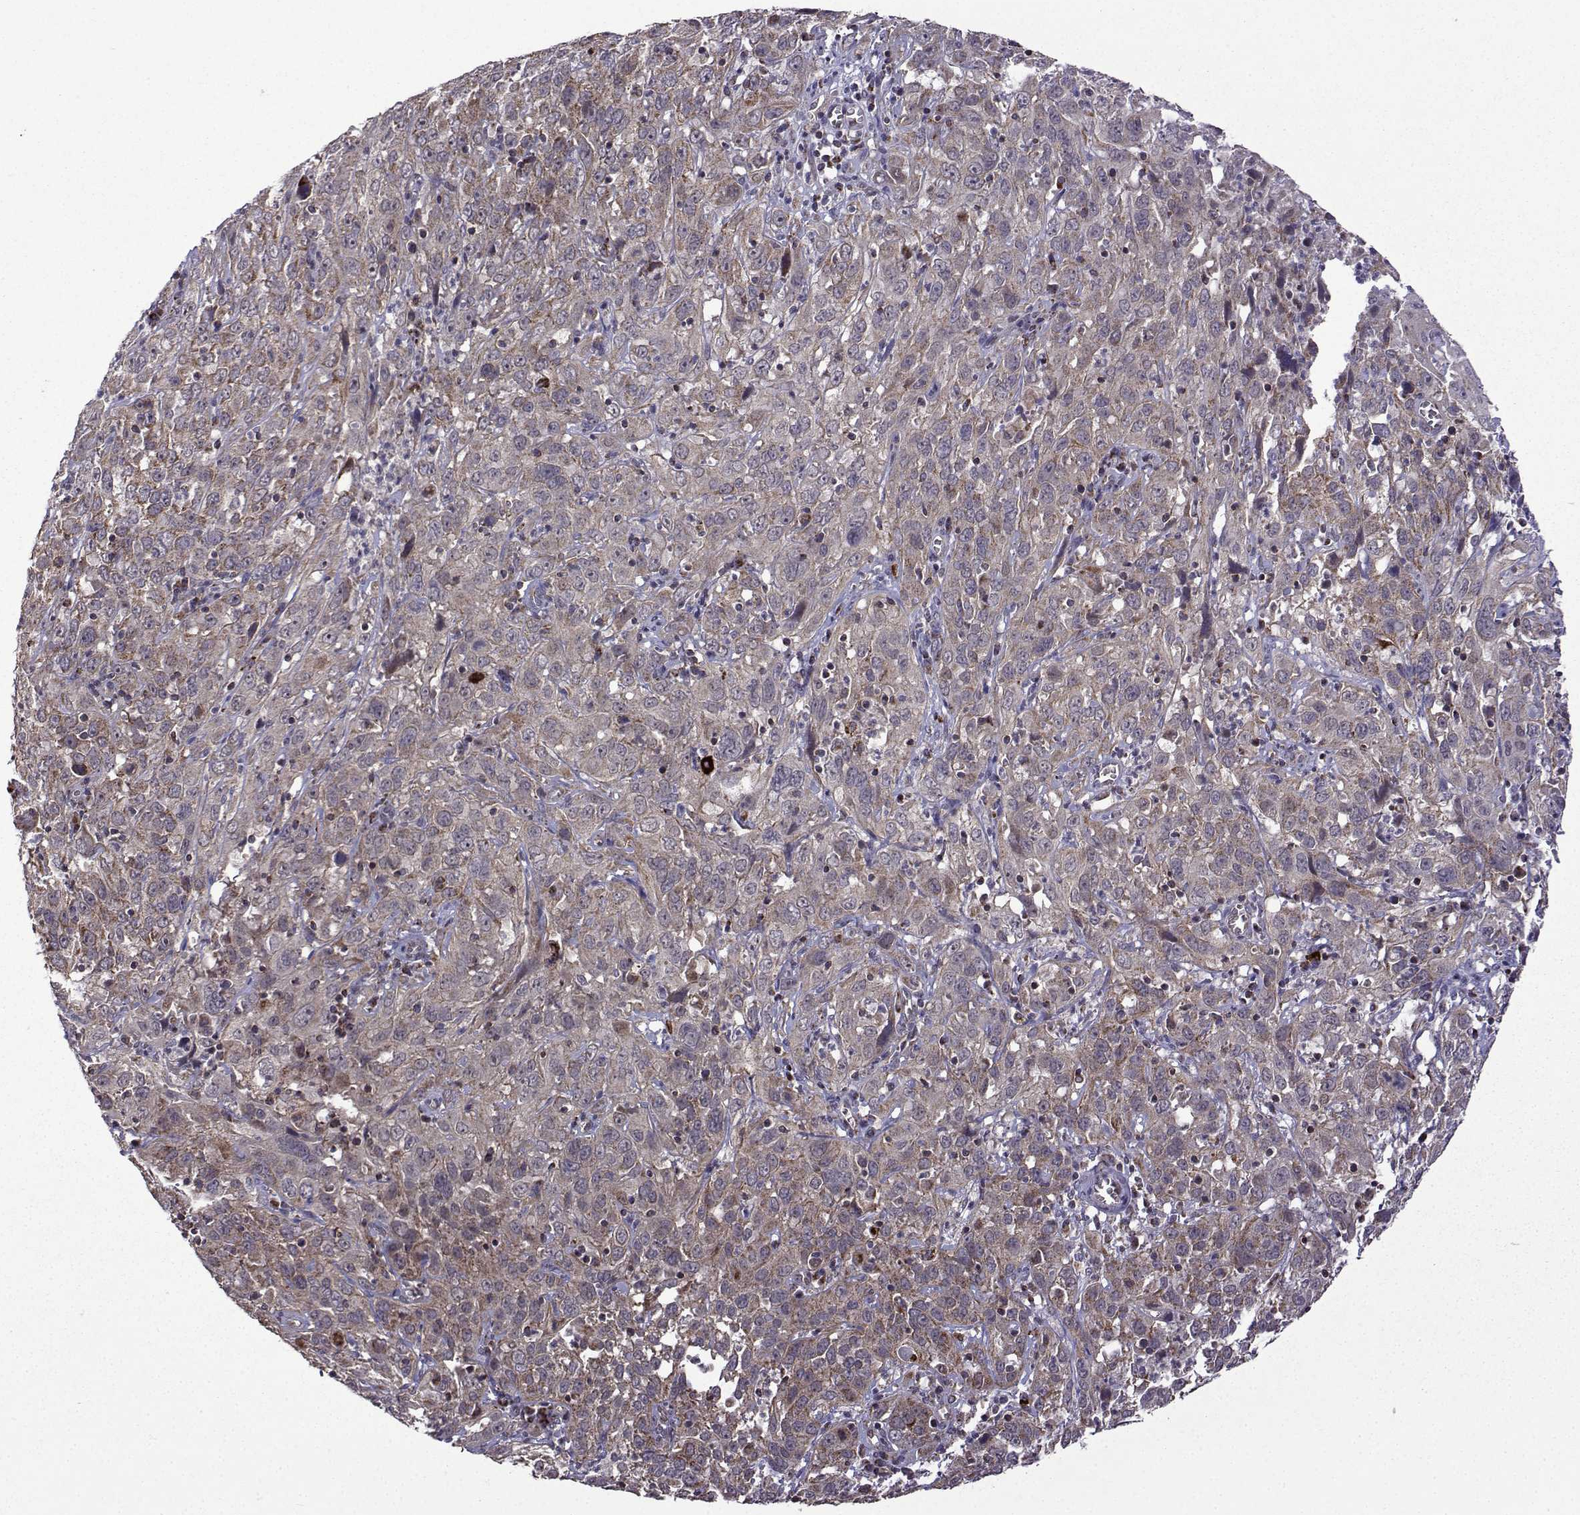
{"staining": {"intensity": "weak", "quantity": "<25%", "location": "cytoplasmic/membranous"}, "tissue": "cervical cancer", "cell_type": "Tumor cells", "image_type": "cancer", "snomed": [{"axis": "morphology", "description": "Squamous cell carcinoma, NOS"}, {"axis": "topography", "description": "Cervix"}], "caption": "This micrograph is of squamous cell carcinoma (cervical) stained with immunohistochemistry (IHC) to label a protein in brown with the nuclei are counter-stained blue. There is no staining in tumor cells.", "gene": "TAB2", "patient": {"sex": "female", "age": 32}}